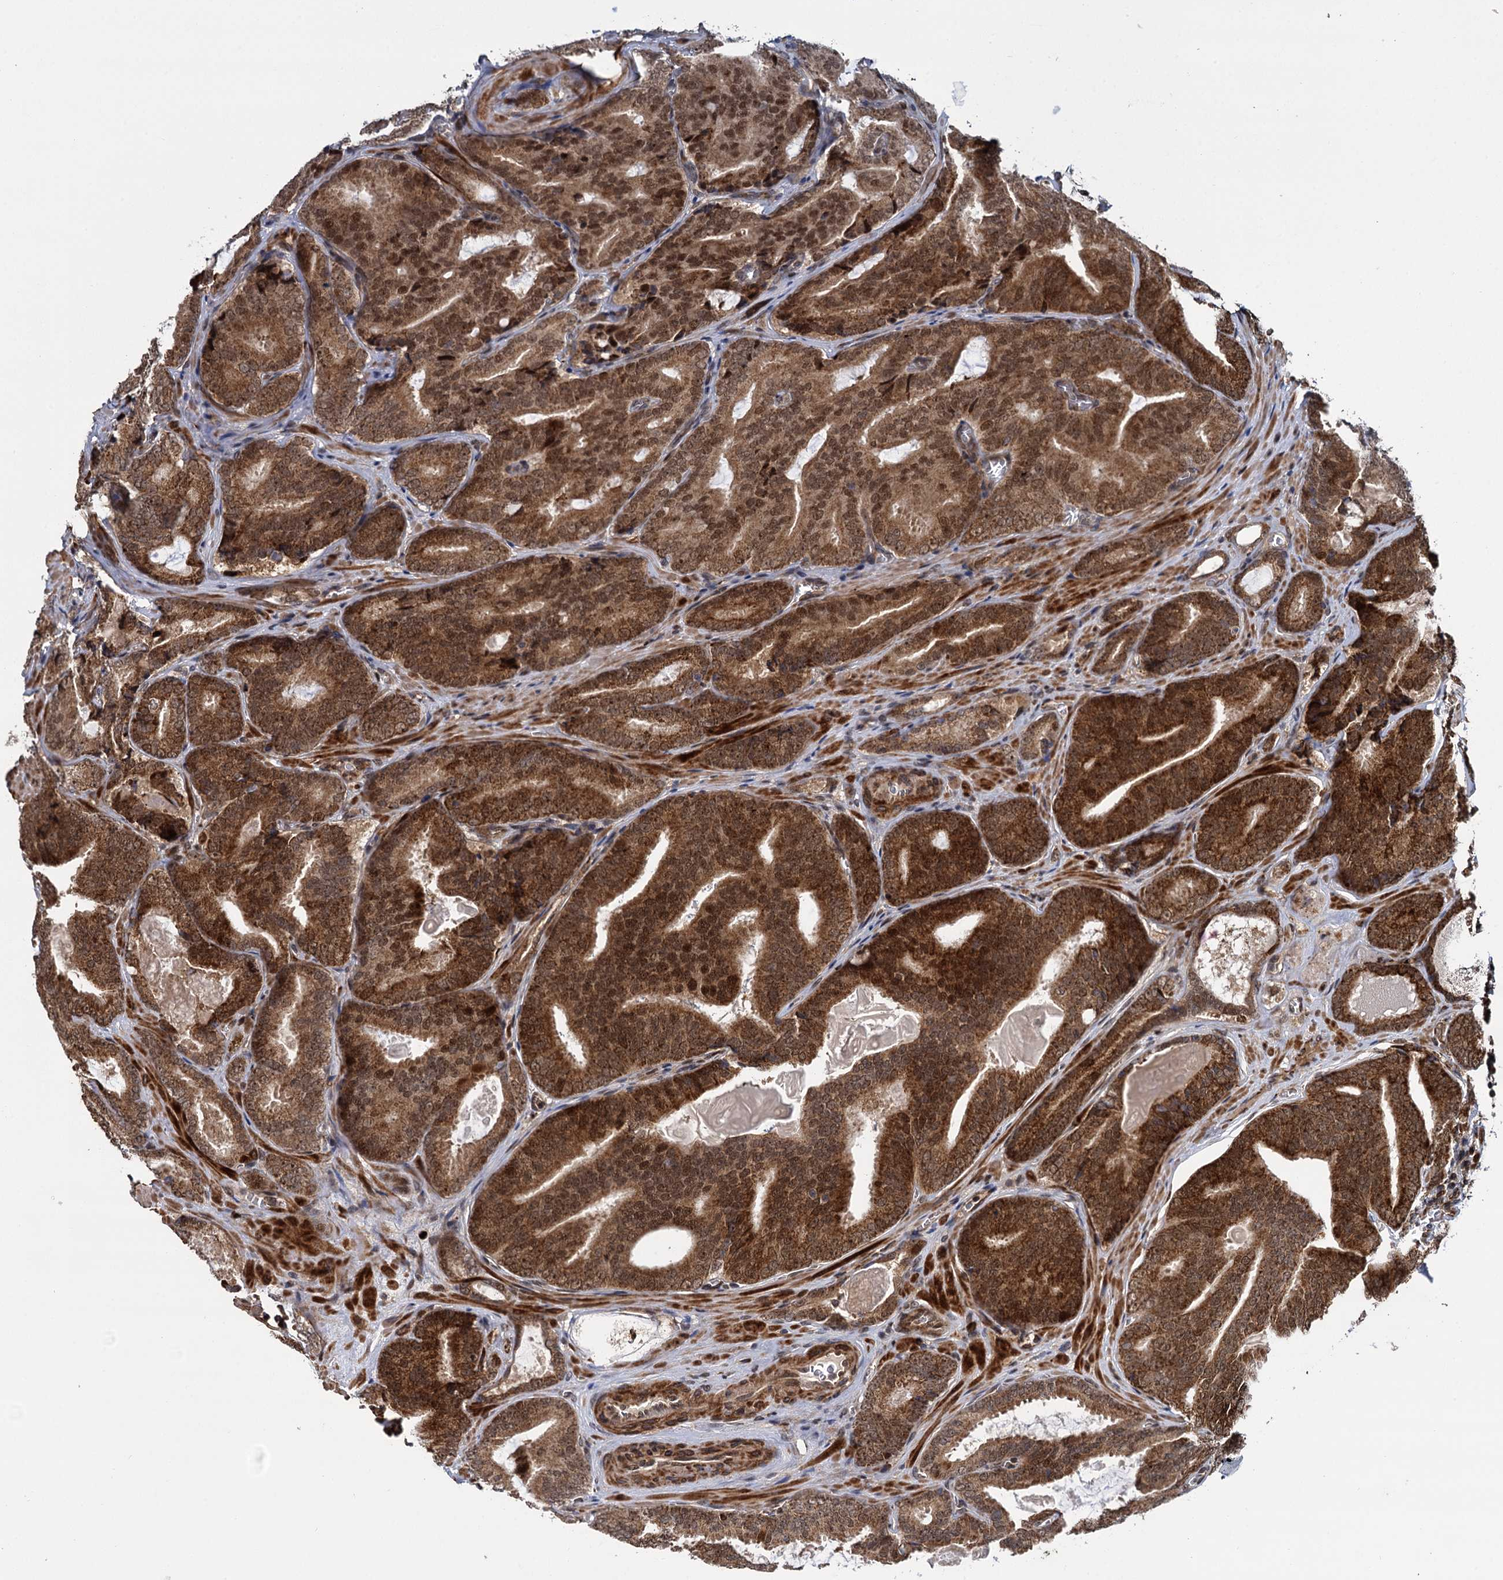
{"staining": {"intensity": "moderate", "quantity": ">75%", "location": "cytoplasmic/membranous,nuclear"}, "tissue": "prostate cancer", "cell_type": "Tumor cells", "image_type": "cancer", "snomed": [{"axis": "morphology", "description": "Adenocarcinoma, High grade"}, {"axis": "topography", "description": "Prostate"}], "caption": "Immunohistochemical staining of prostate cancer exhibits medium levels of moderate cytoplasmic/membranous and nuclear staining in about >75% of tumor cells.", "gene": "GAL3ST4", "patient": {"sex": "male", "age": 66}}